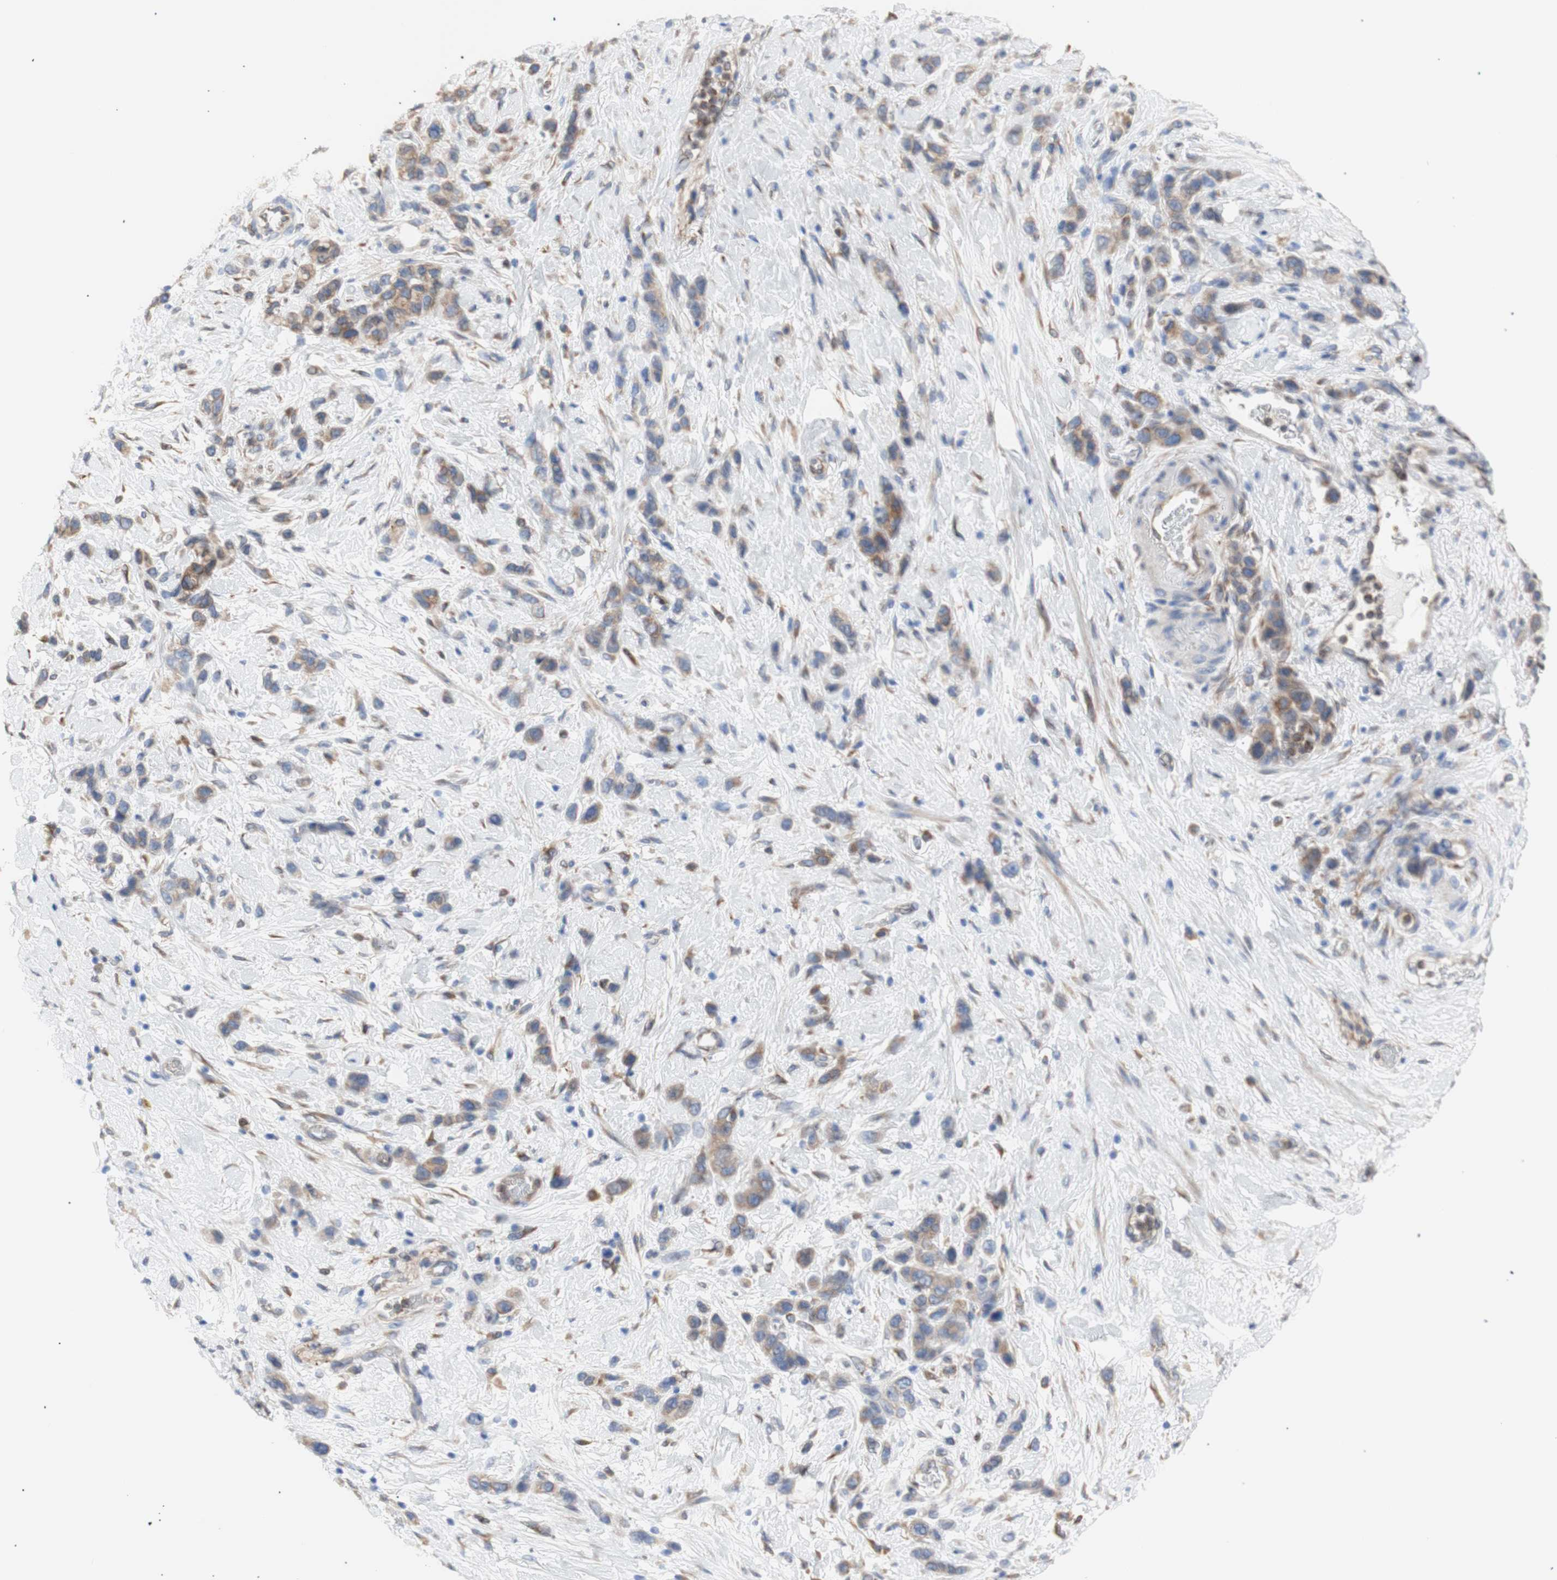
{"staining": {"intensity": "moderate", "quantity": ">75%", "location": "cytoplasmic/membranous"}, "tissue": "stomach cancer", "cell_type": "Tumor cells", "image_type": "cancer", "snomed": [{"axis": "morphology", "description": "Adenocarcinoma, NOS"}, {"axis": "morphology", "description": "Adenocarcinoma, High grade"}, {"axis": "topography", "description": "Stomach, upper"}, {"axis": "topography", "description": "Stomach, lower"}], "caption": "The immunohistochemical stain shows moderate cytoplasmic/membranous expression in tumor cells of adenocarcinoma (stomach) tissue. Nuclei are stained in blue.", "gene": "ERLIN1", "patient": {"sex": "female", "age": 65}}